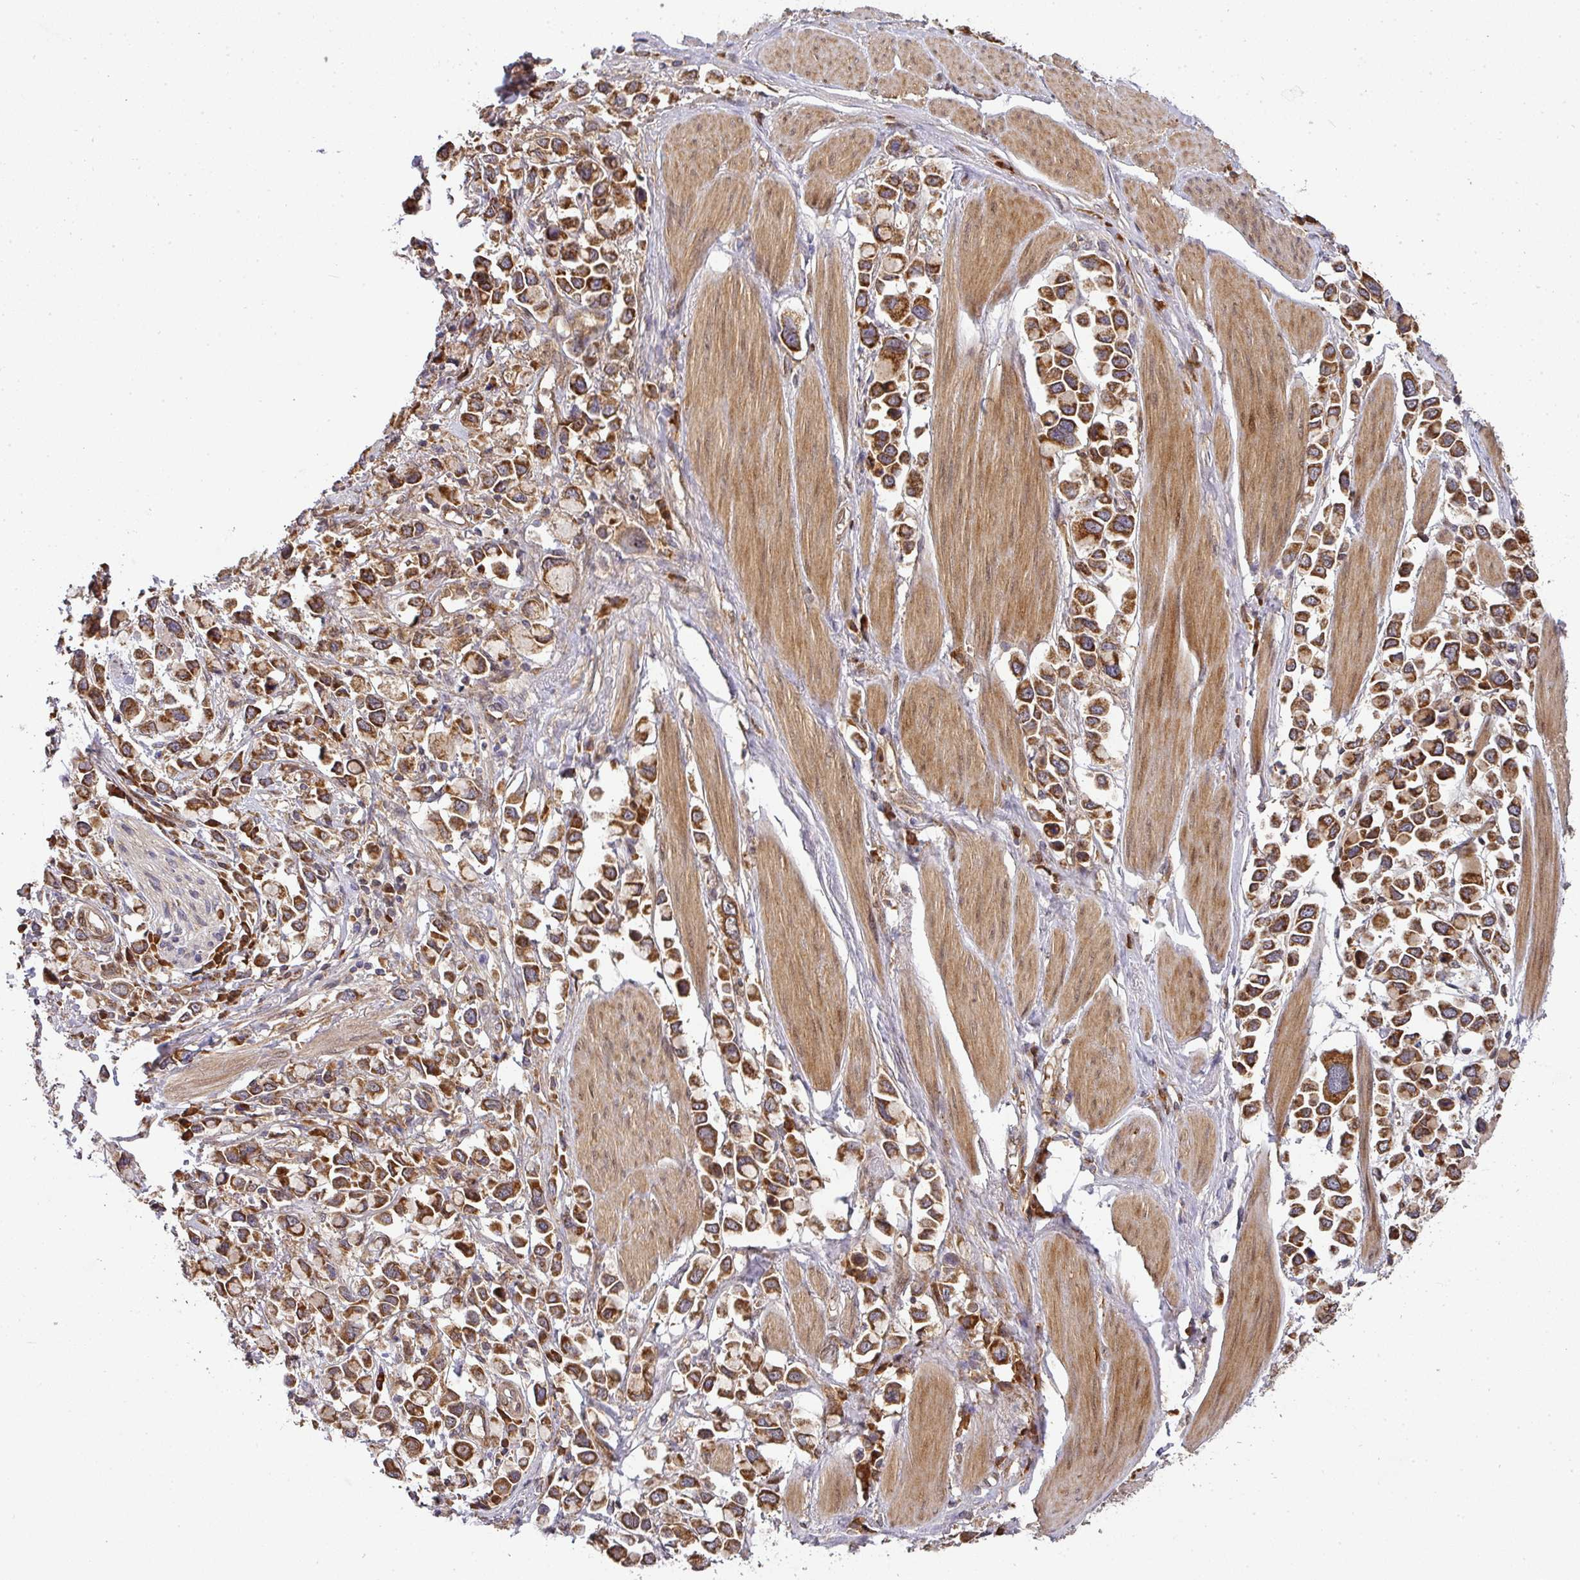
{"staining": {"intensity": "strong", "quantity": ">75%", "location": "cytoplasmic/membranous"}, "tissue": "stomach cancer", "cell_type": "Tumor cells", "image_type": "cancer", "snomed": [{"axis": "morphology", "description": "Adenocarcinoma, NOS"}, {"axis": "topography", "description": "Stomach"}], "caption": "Immunohistochemistry (IHC) micrograph of human stomach cancer (adenocarcinoma) stained for a protein (brown), which reveals high levels of strong cytoplasmic/membranous positivity in approximately >75% of tumor cells.", "gene": "MALSU1", "patient": {"sex": "female", "age": 81}}